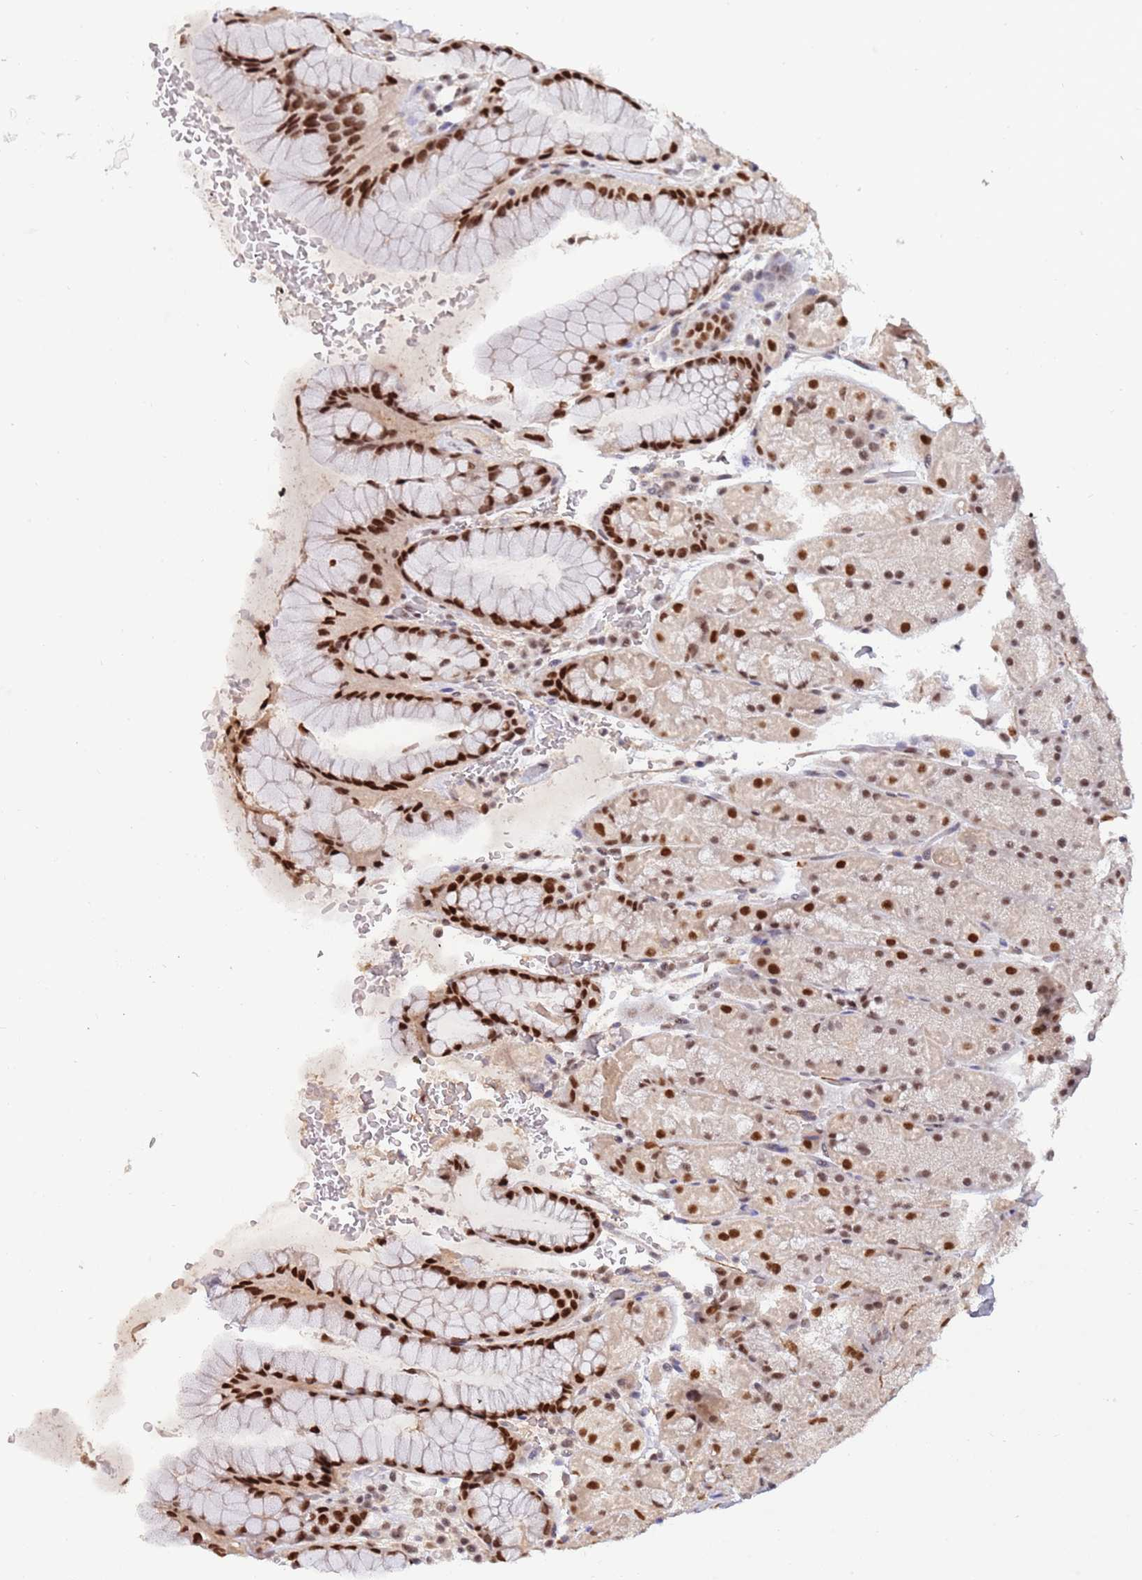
{"staining": {"intensity": "strong", "quantity": "25%-75%", "location": "nuclear"}, "tissue": "stomach", "cell_type": "Glandular cells", "image_type": "normal", "snomed": [{"axis": "morphology", "description": "Normal tissue, NOS"}, {"axis": "topography", "description": "Stomach, upper"}, {"axis": "topography", "description": "Stomach, lower"}], "caption": "Protein staining displays strong nuclear staining in about 25%-75% of glandular cells in normal stomach.", "gene": "ZBTB7A", "patient": {"sex": "male", "age": 67}}